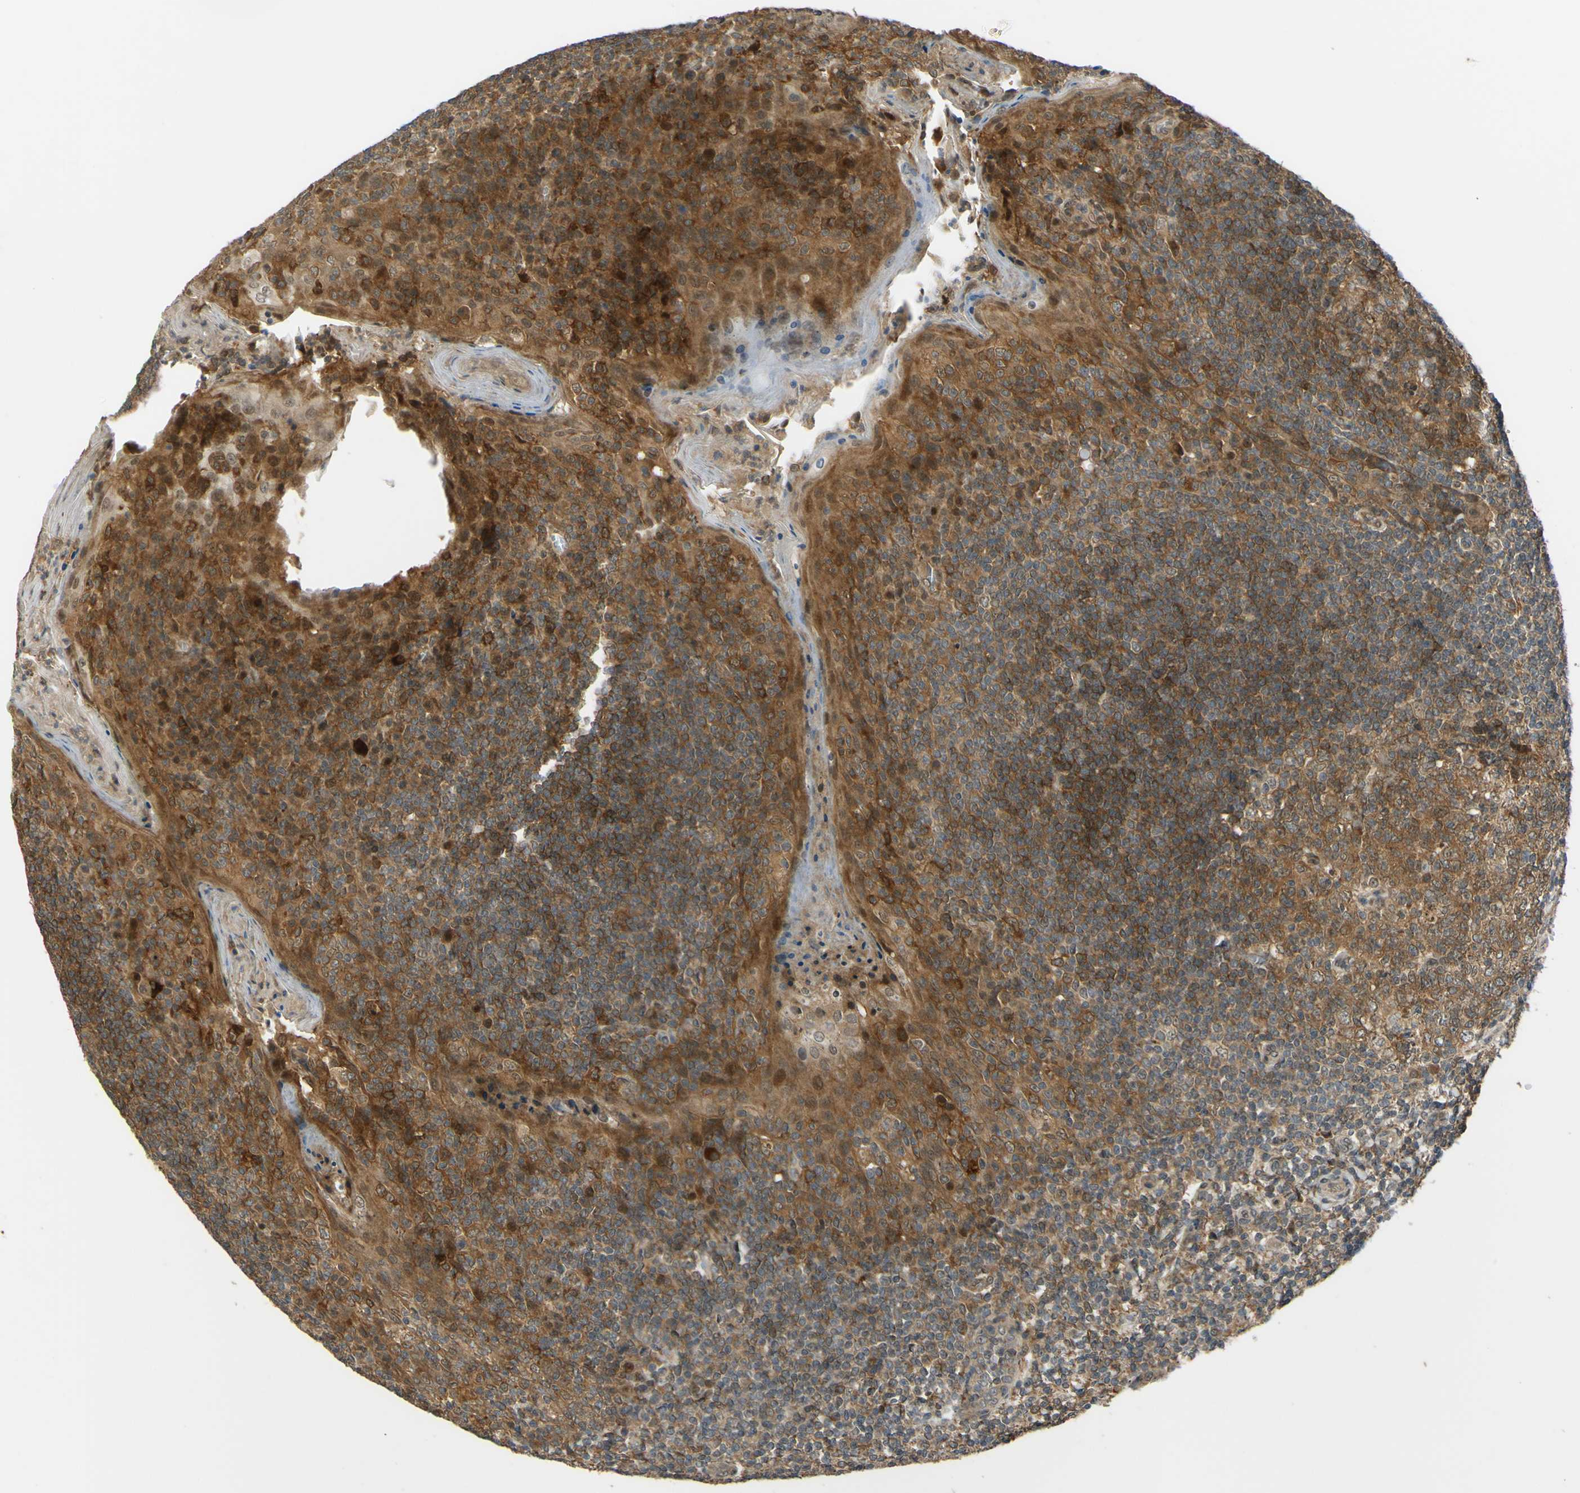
{"staining": {"intensity": "moderate", "quantity": ">75%", "location": "cytoplasmic/membranous"}, "tissue": "tonsil", "cell_type": "Germinal center cells", "image_type": "normal", "snomed": [{"axis": "morphology", "description": "Normal tissue, NOS"}, {"axis": "topography", "description": "Tonsil"}], "caption": "Immunohistochemistry (IHC) photomicrograph of benign tonsil stained for a protein (brown), which displays medium levels of moderate cytoplasmic/membranous staining in approximately >75% of germinal center cells.", "gene": "ABCC8", "patient": {"sex": "male", "age": 31}}